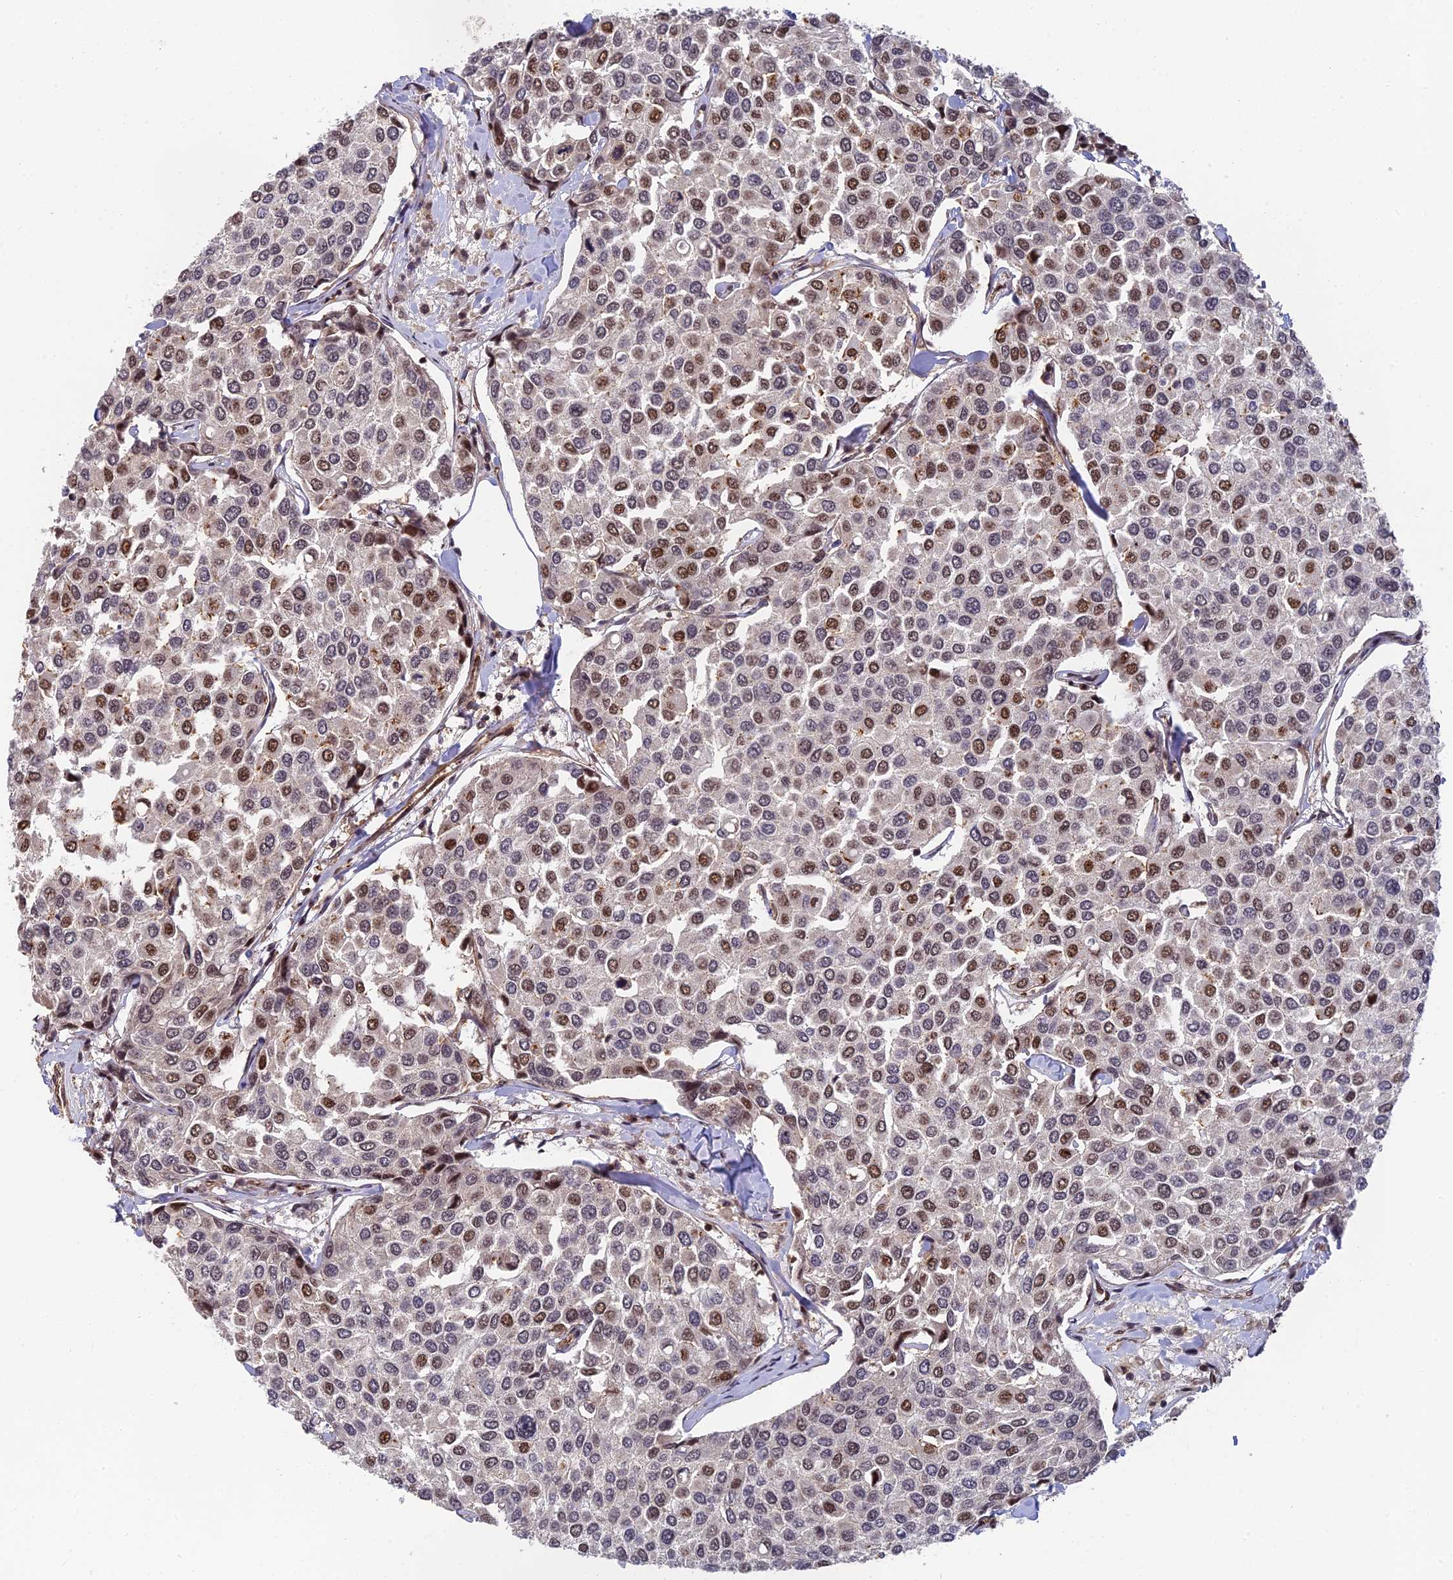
{"staining": {"intensity": "moderate", "quantity": "25%-75%", "location": "nuclear"}, "tissue": "breast cancer", "cell_type": "Tumor cells", "image_type": "cancer", "snomed": [{"axis": "morphology", "description": "Duct carcinoma"}, {"axis": "topography", "description": "Breast"}], "caption": "Breast invasive ductal carcinoma stained with a protein marker exhibits moderate staining in tumor cells.", "gene": "OSBPL1A", "patient": {"sex": "female", "age": 55}}